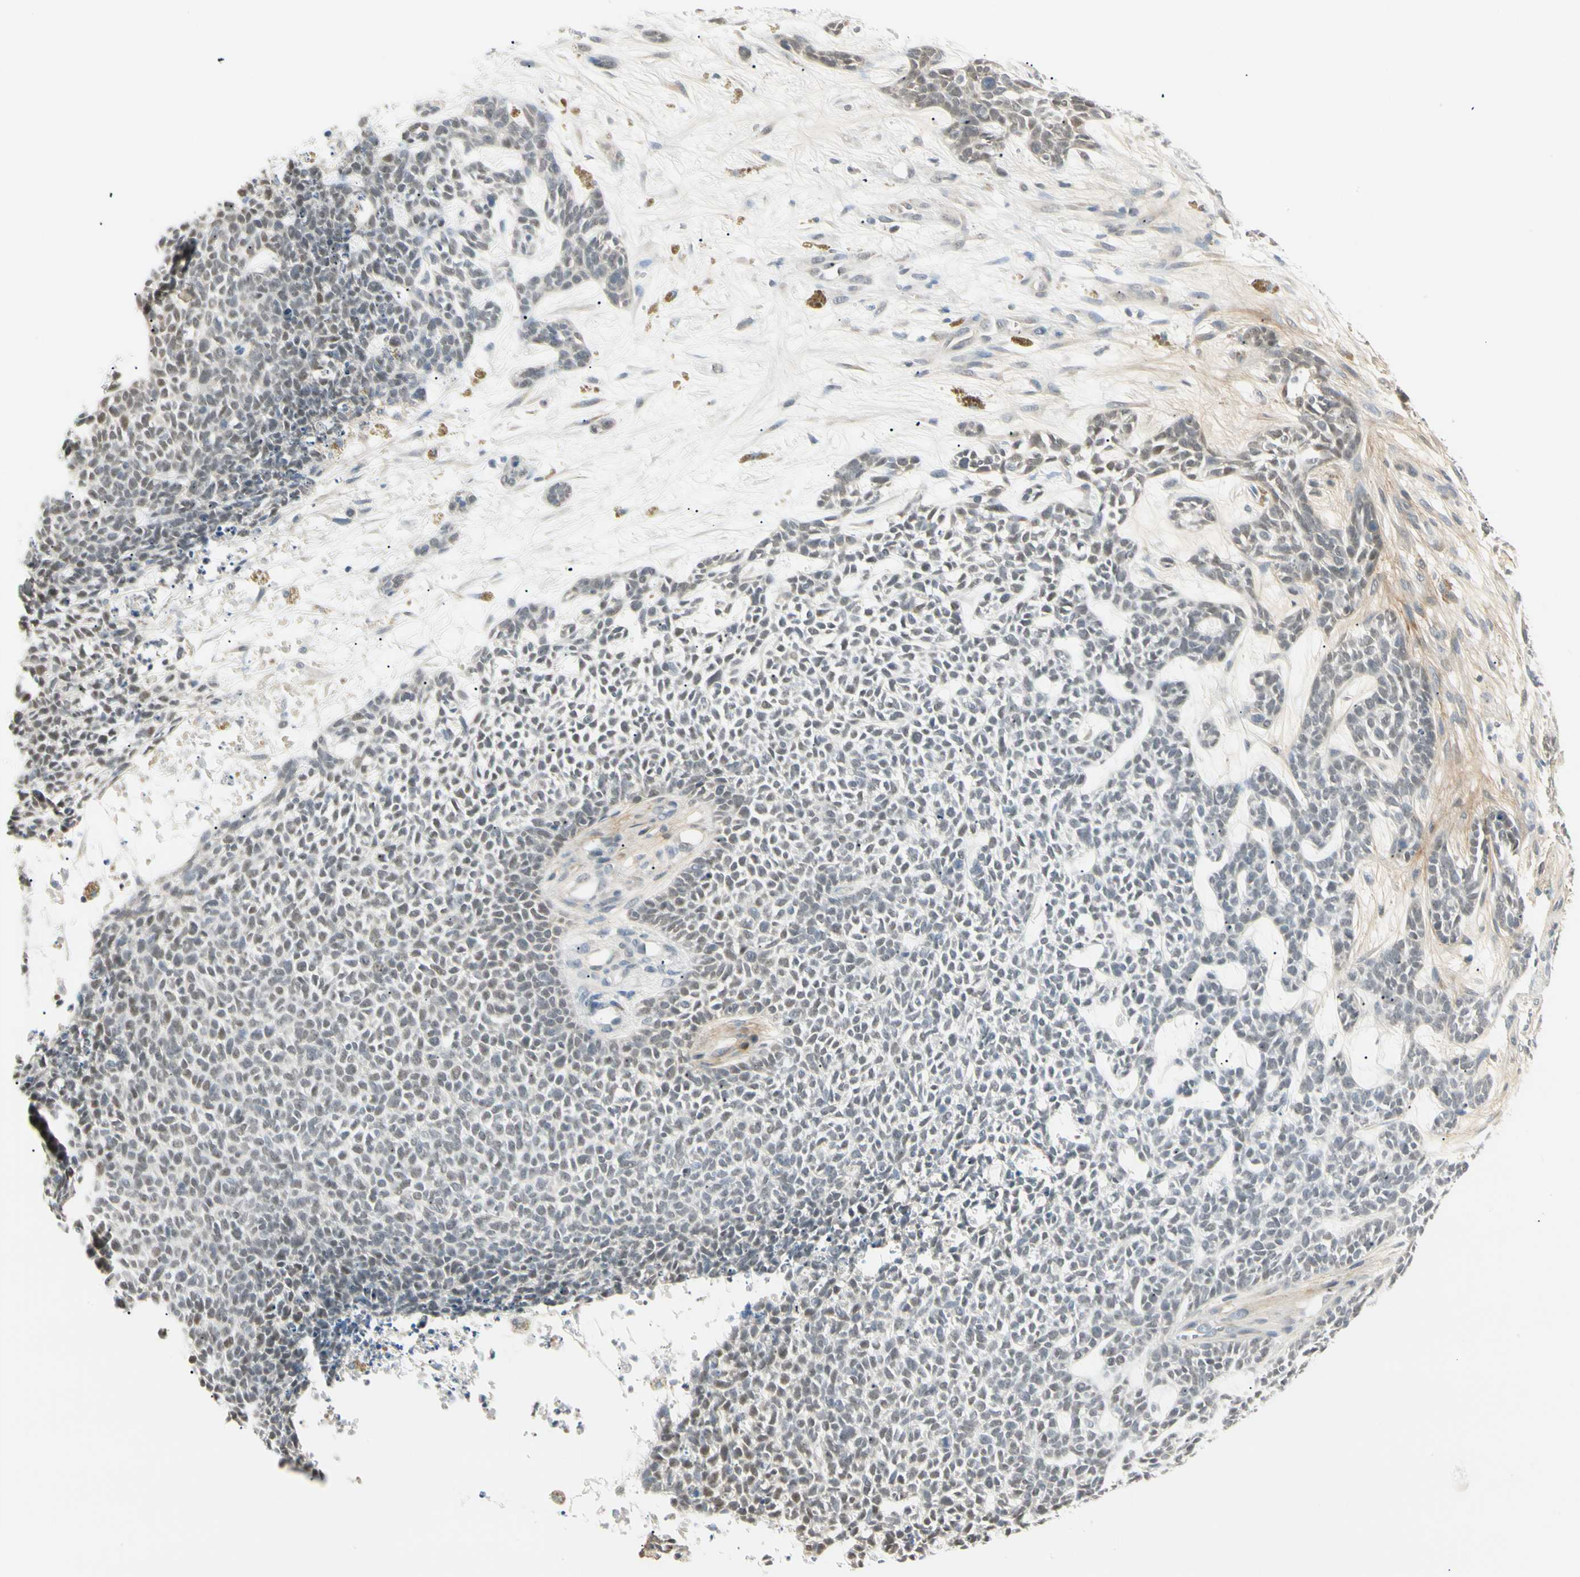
{"staining": {"intensity": "weak", "quantity": "25%-75%", "location": "nuclear"}, "tissue": "skin cancer", "cell_type": "Tumor cells", "image_type": "cancer", "snomed": [{"axis": "morphology", "description": "Basal cell carcinoma"}, {"axis": "topography", "description": "Skin"}], "caption": "This is an image of immunohistochemistry (IHC) staining of basal cell carcinoma (skin), which shows weak staining in the nuclear of tumor cells.", "gene": "ASPN", "patient": {"sex": "female", "age": 84}}